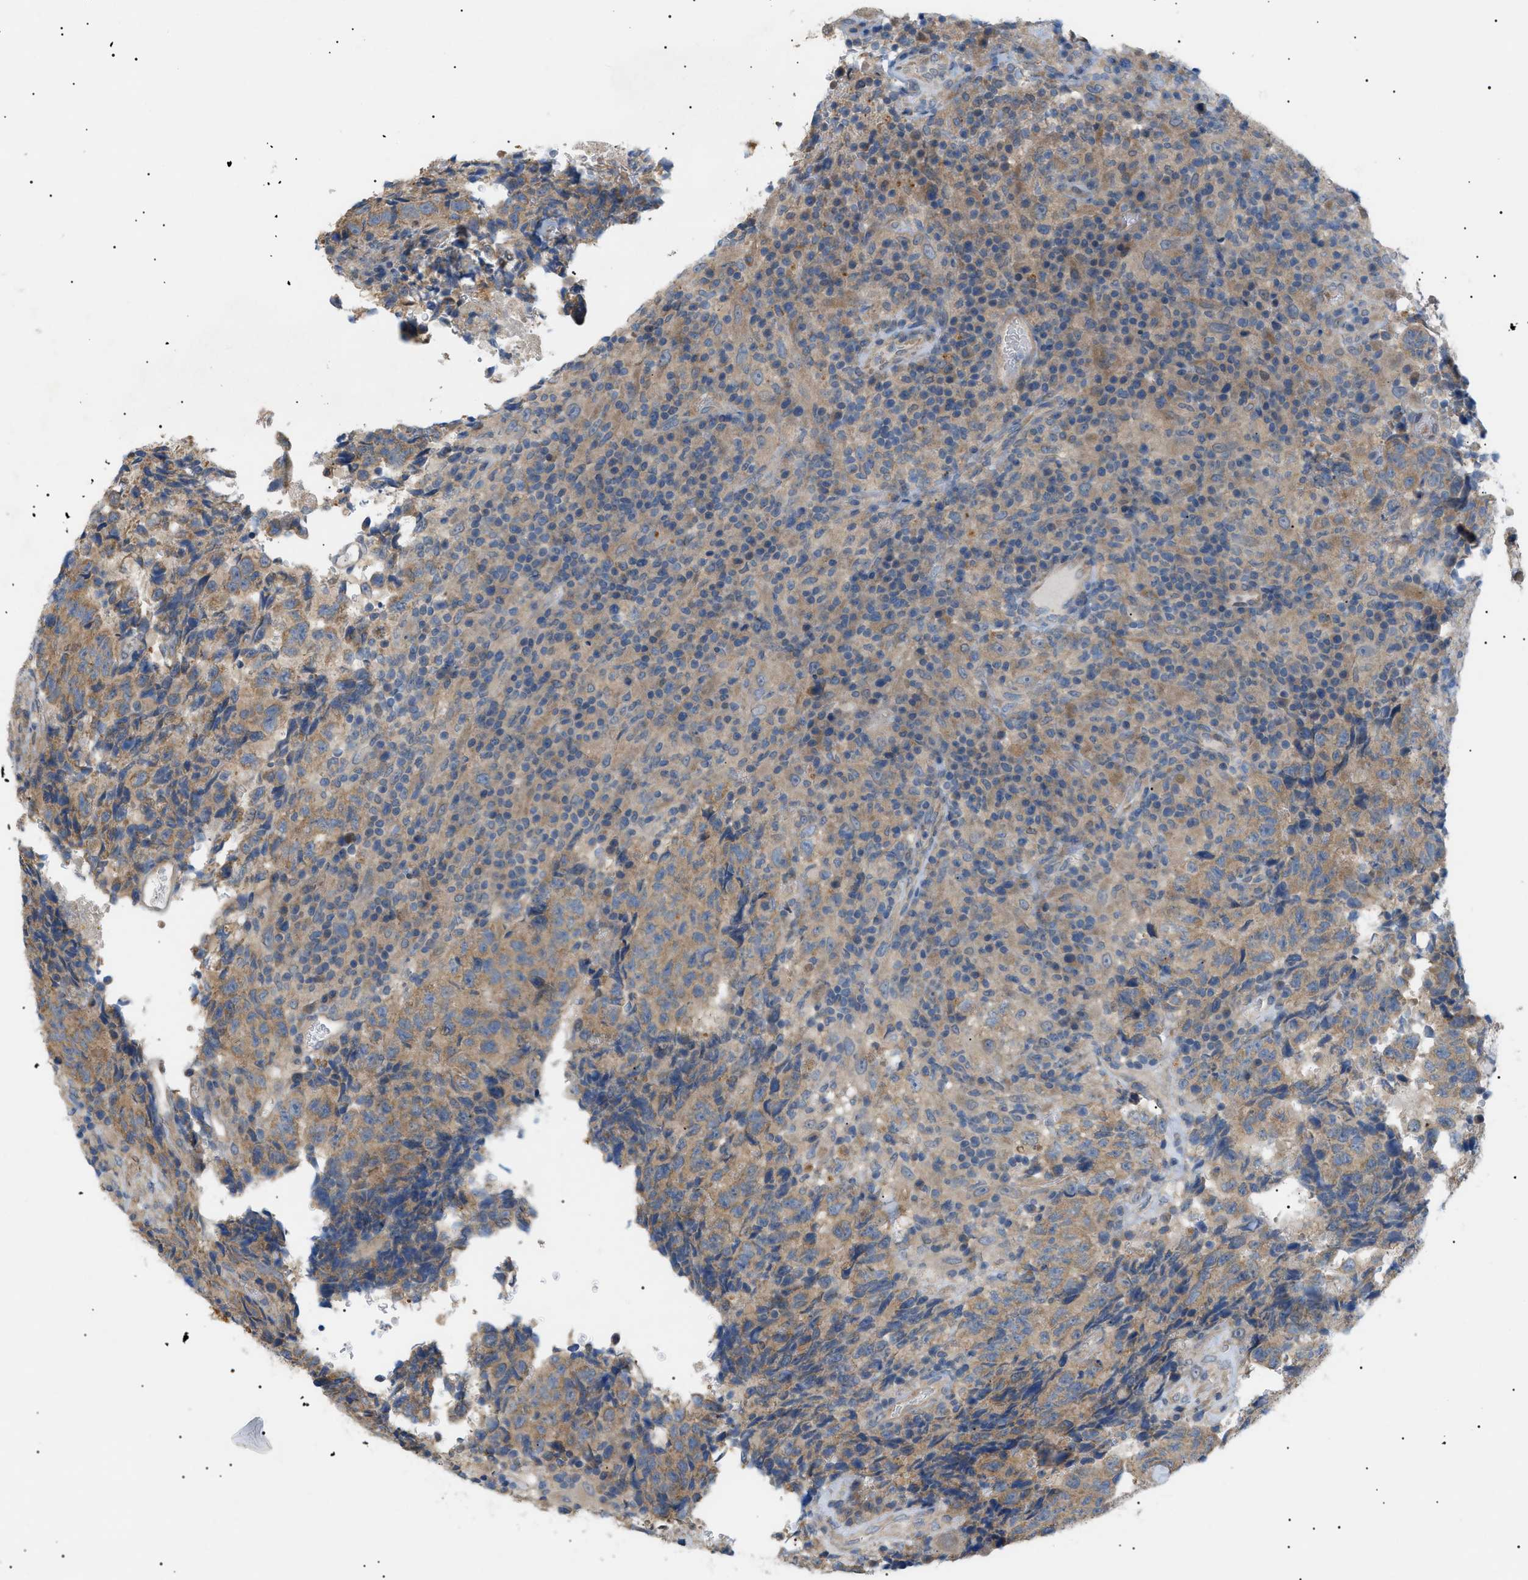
{"staining": {"intensity": "weak", "quantity": ">75%", "location": "cytoplasmic/membranous"}, "tissue": "testis cancer", "cell_type": "Tumor cells", "image_type": "cancer", "snomed": [{"axis": "morphology", "description": "Necrosis, NOS"}, {"axis": "morphology", "description": "Carcinoma, Embryonal, NOS"}, {"axis": "topography", "description": "Testis"}], "caption": "A photomicrograph showing weak cytoplasmic/membranous expression in approximately >75% of tumor cells in embryonal carcinoma (testis), as visualized by brown immunohistochemical staining.", "gene": "IRS2", "patient": {"sex": "male", "age": 19}}